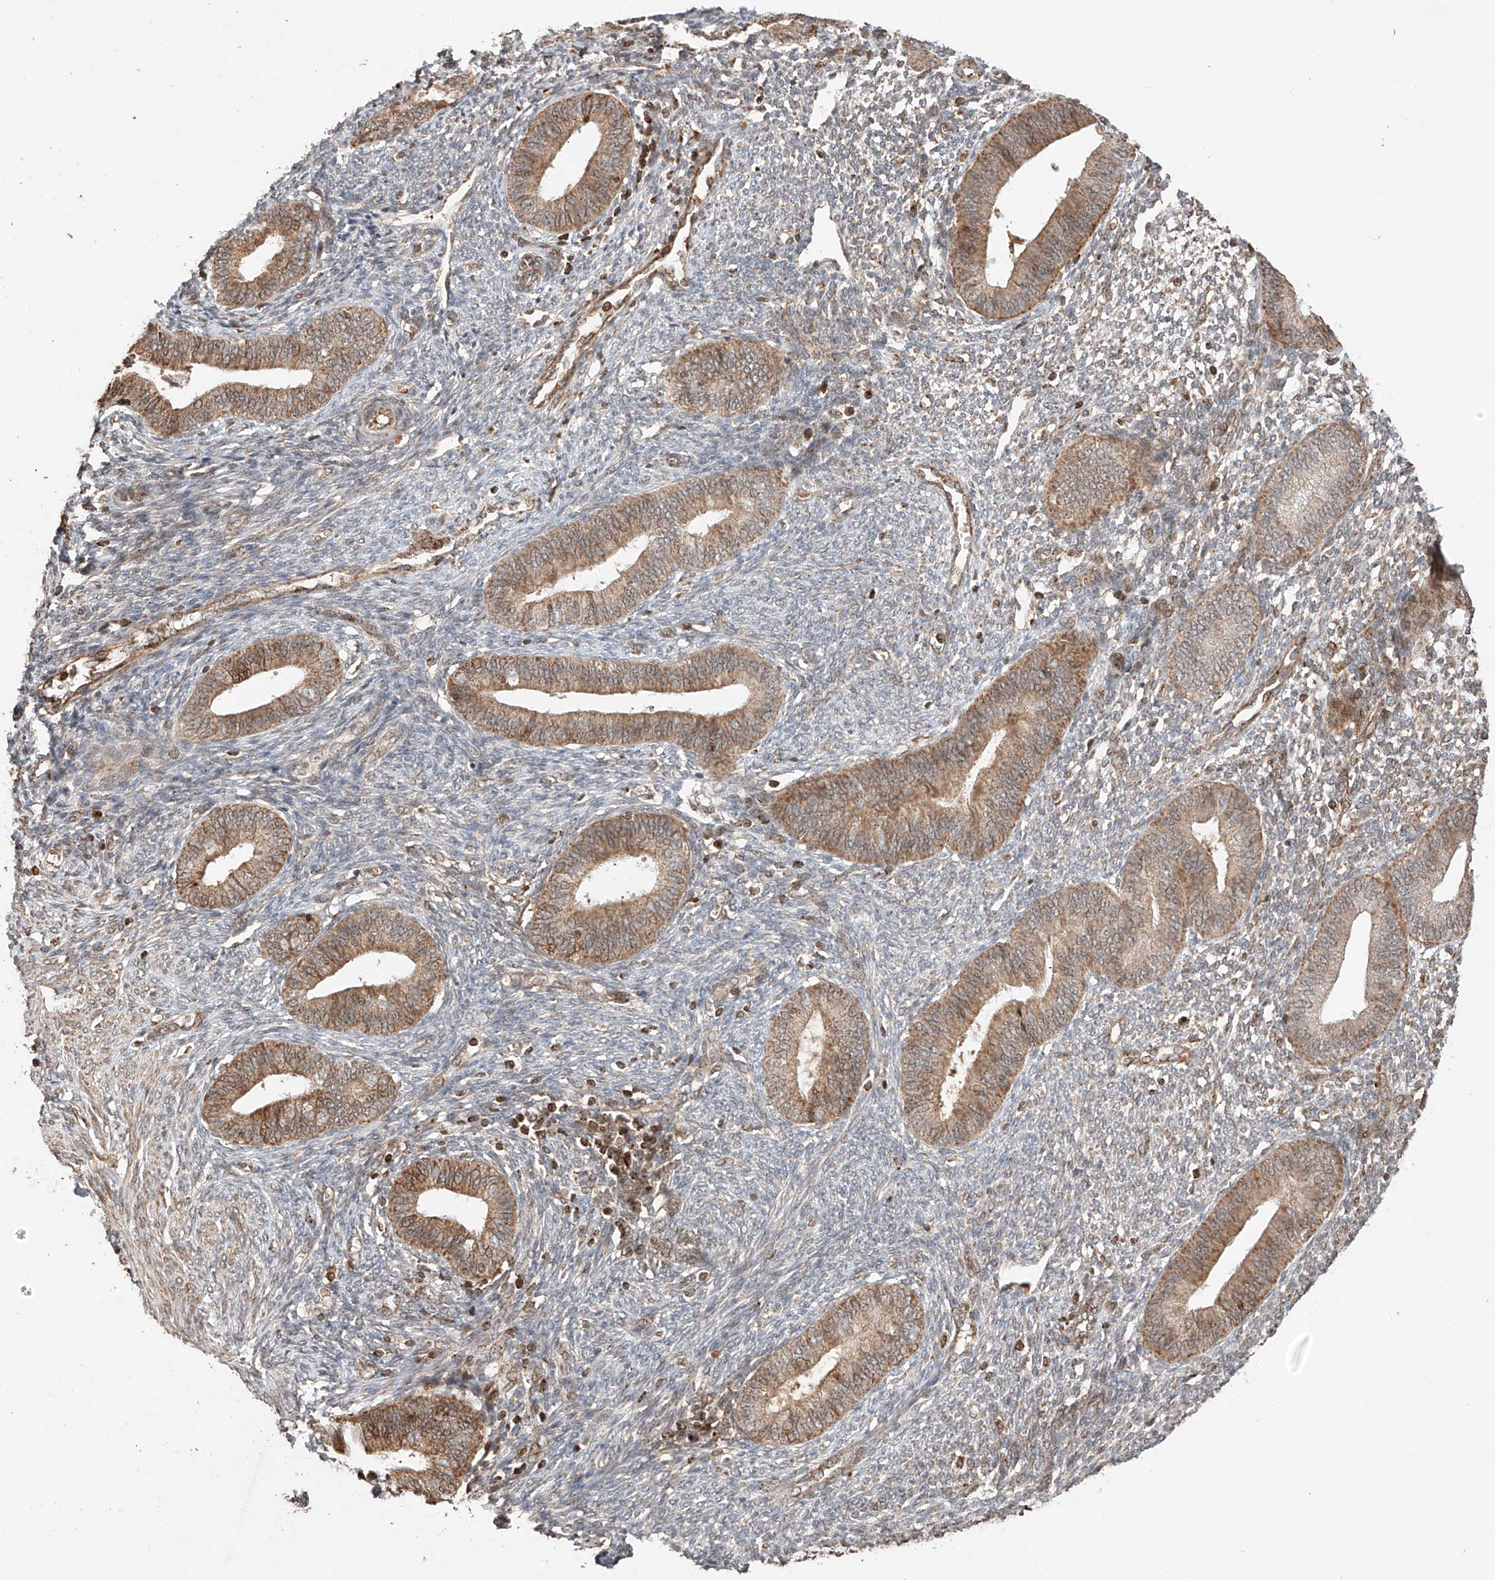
{"staining": {"intensity": "weak", "quantity": "25%-75%", "location": "cytoplasmic/membranous"}, "tissue": "endometrium", "cell_type": "Cells in endometrial stroma", "image_type": "normal", "snomed": [{"axis": "morphology", "description": "Normal tissue, NOS"}, {"axis": "topography", "description": "Endometrium"}], "caption": "Immunohistochemistry image of unremarkable endometrium stained for a protein (brown), which shows low levels of weak cytoplasmic/membranous positivity in approximately 25%-75% of cells in endometrial stroma.", "gene": "ARHGAP33", "patient": {"sex": "female", "age": 46}}